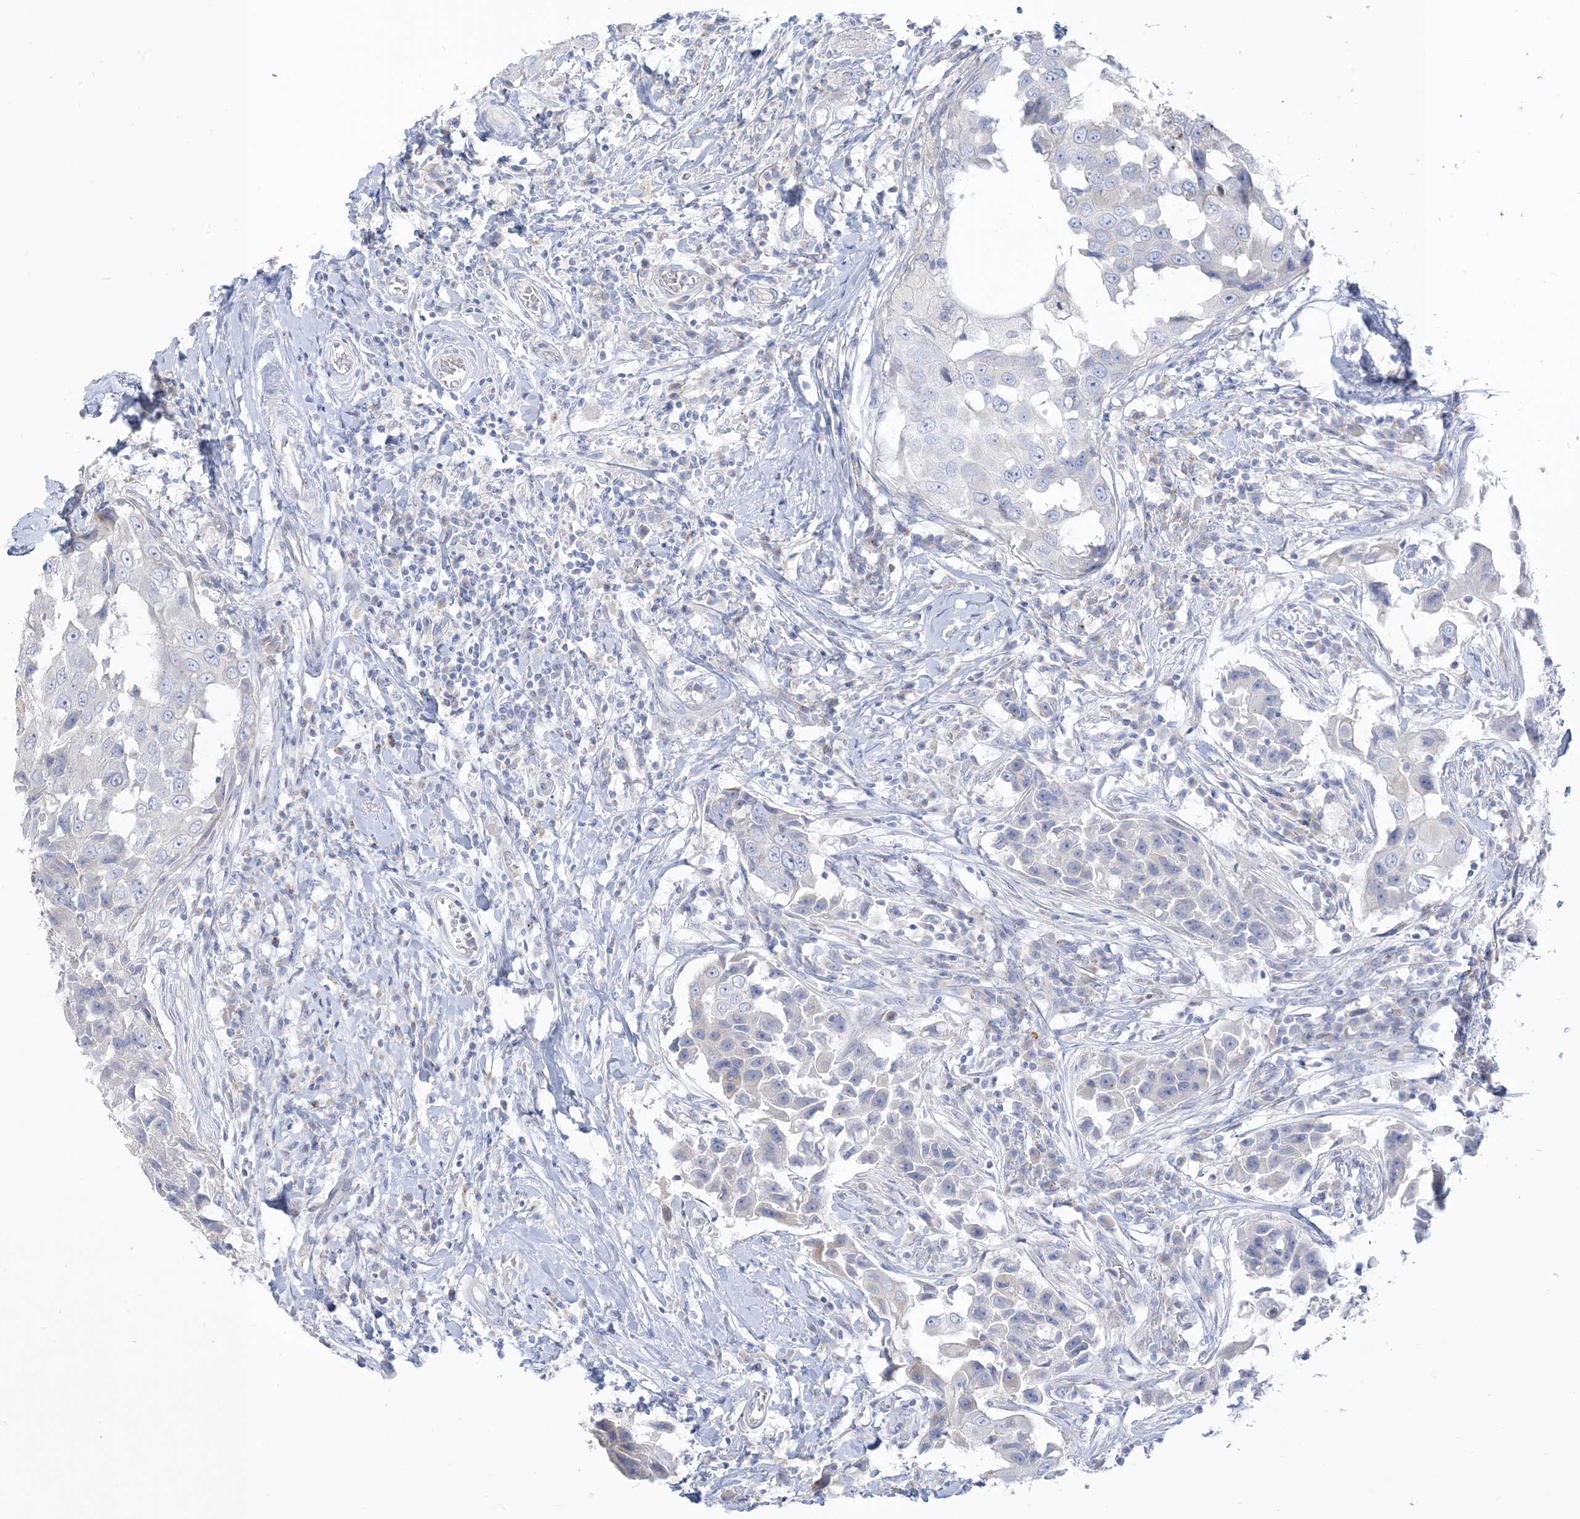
{"staining": {"intensity": "negative", "quantity": "none", "location": "none"}, "tissue": "breast cancer", "cell_type": "Tumor cells", "image_type": "cancer", "snomed": [{"axis": "morphology", "description": "Duct carcinoma"}, {"axis": "topography", "description": "Breast"}], "caption": "Immunohistochemistry (IHC) of breast intraductal carcinoma exhibits no positivity in tumor cells.", "gene": "XIRP2", "patient": {"sex": "female", "age": 27}}